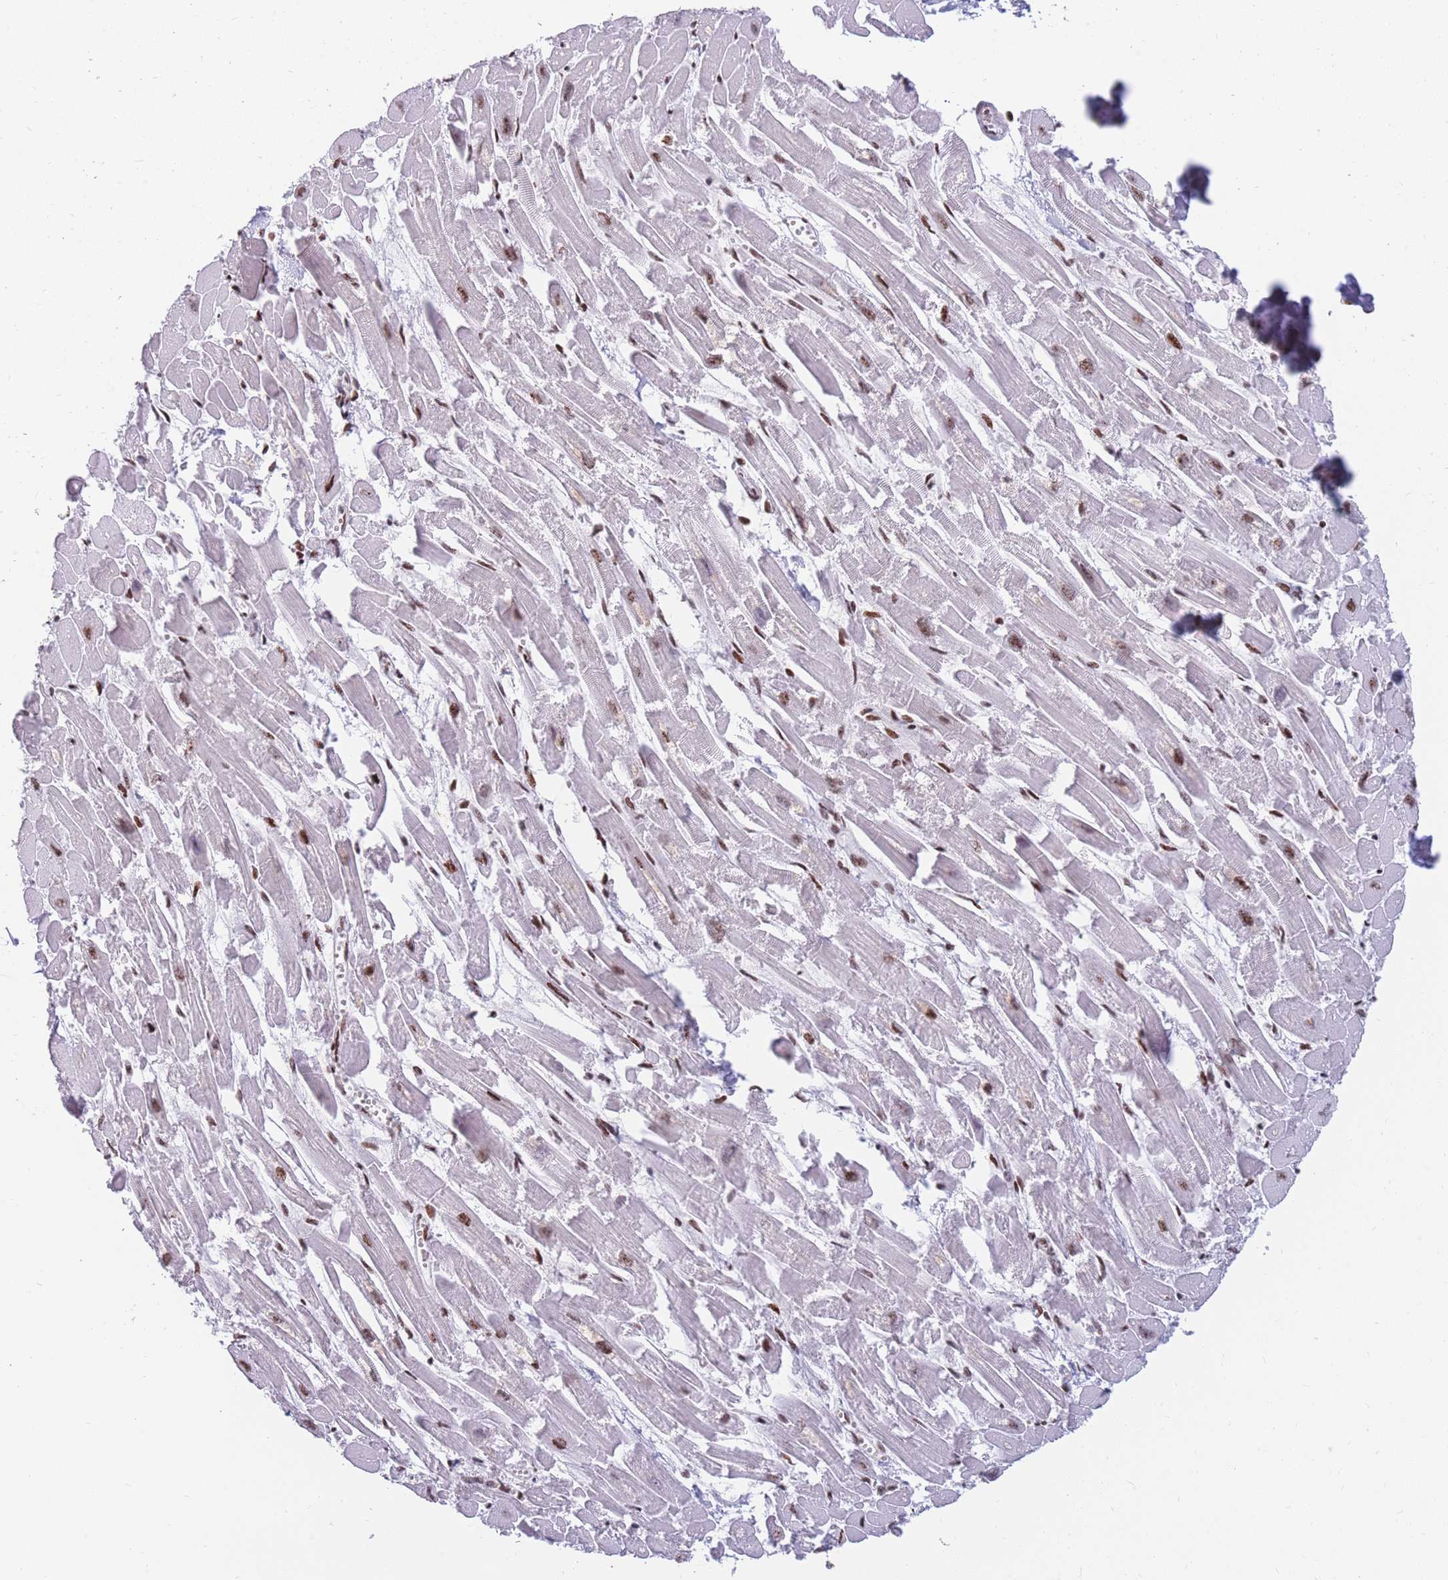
{"staining": {"intensity": "strong", "quantity": ">75%", "location": "nuclear"}, "tissue": "heart muscle", "cell_type": "Cardiomyocytes", "image_type": "normal", "snomed": [{"axis": "morphology", "description": "Normal tissue, NOS"}, {"axis": "topography", "description": "Heart"}], "caption": "Heart muscle stained with IHC reveals strong nuclear expression in about >75% of cardiomyocytes. The staining is performed using DAB (3,3'-diaminobenzidine) brown chromogen to label protein expression. The nuclei are counter-stained blue using hematoxylin.", "gene": "TMEM35B", "patient": {"sex": "male", "age": 54}}